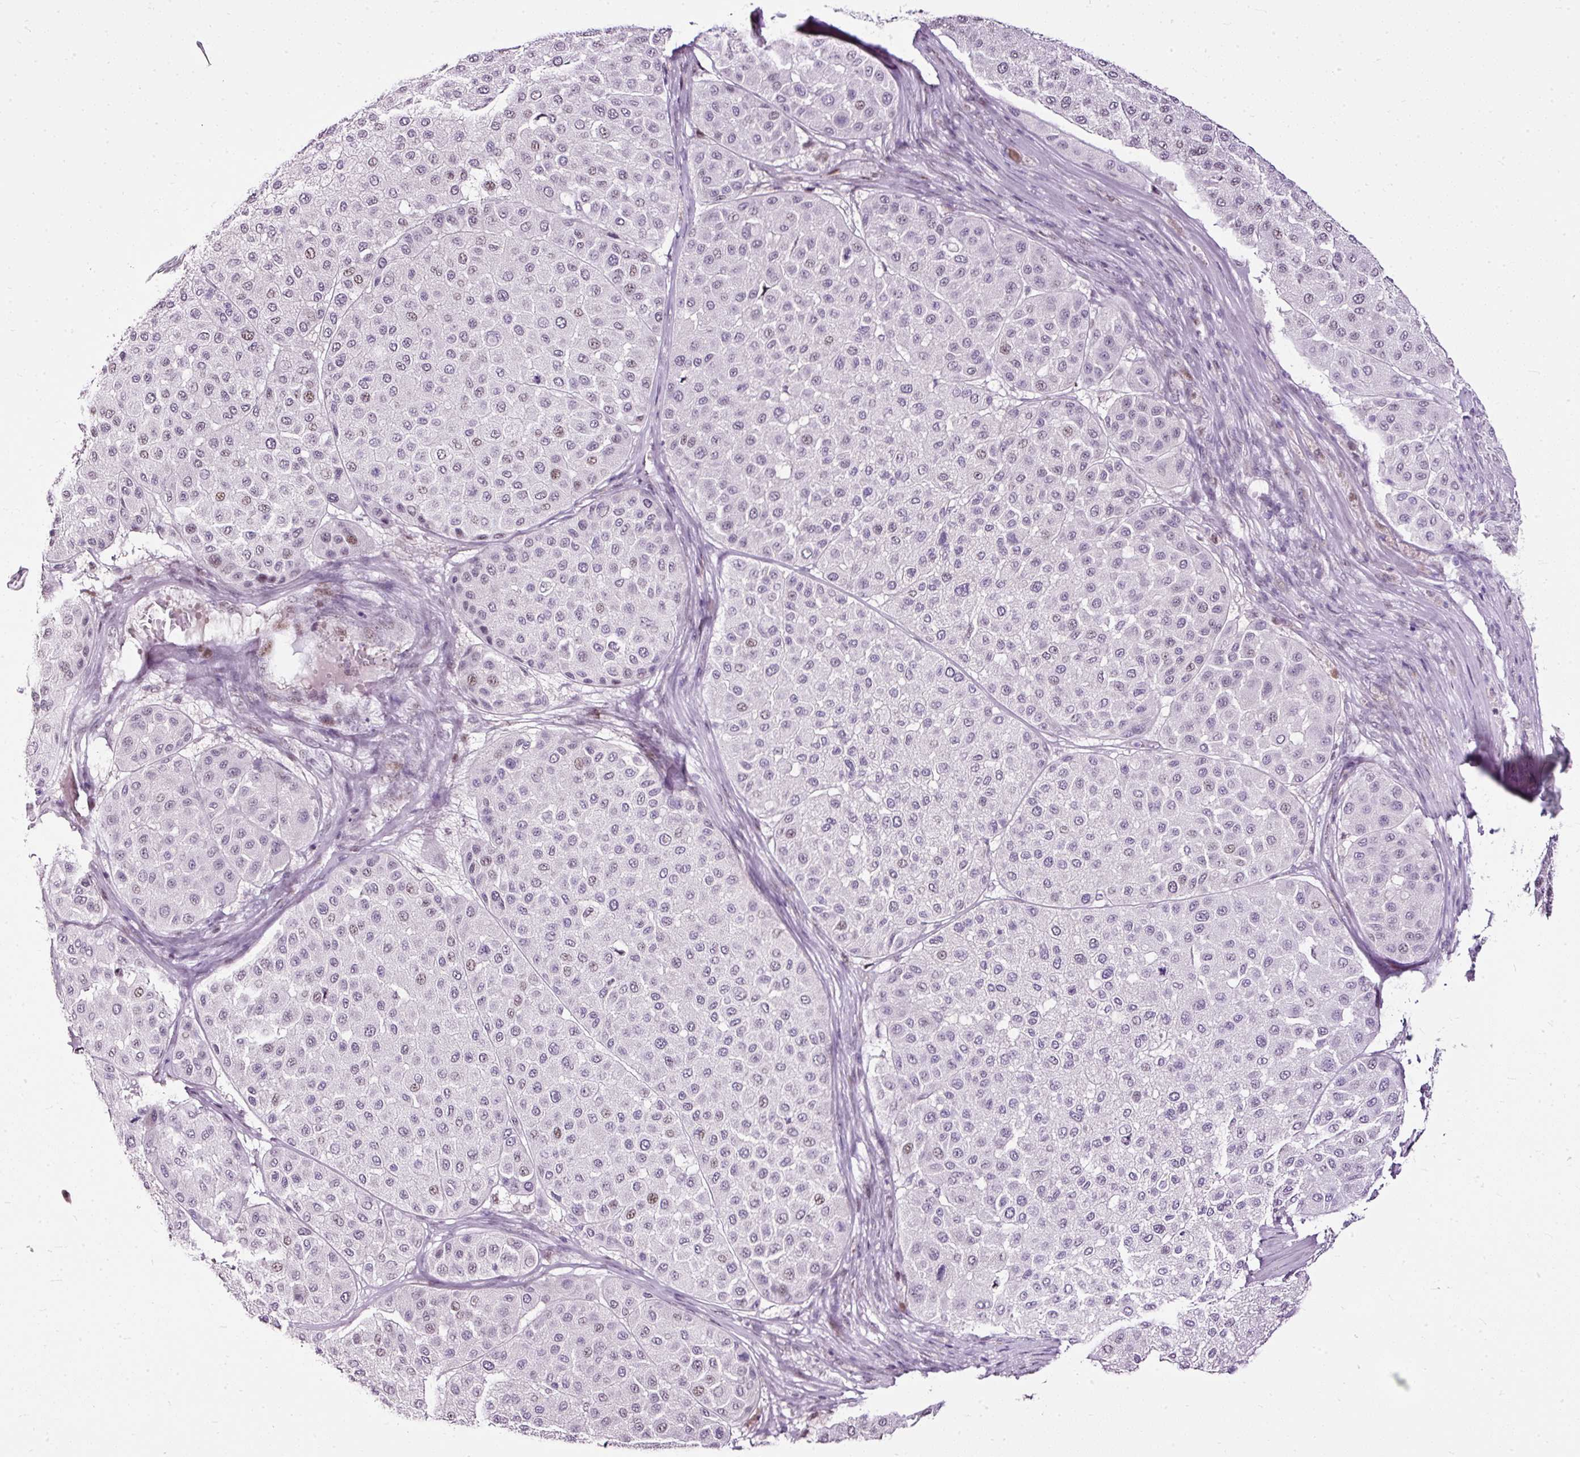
{"staining": {"intensity": "weak", "quantity": "25%-75%", "location": "nuclear"}, "tissue": "melanoma", "cell_type": "Tumor cells", "image_type": "cancer", "snomed": [{"axis": "morphology", "description": "Malignant melanoma, Metastatic site"}, {"axis": "topography", "description": "Smooth muscle"}], "caption": "Immunohistochemistry of melanoma reveals low levels of weak nuclear staining in about 25%-75% of tumor cells. Nuclei are stained in blue.", "gene": "PDE6B", "patient": {"sex": "male", "age": 41}}